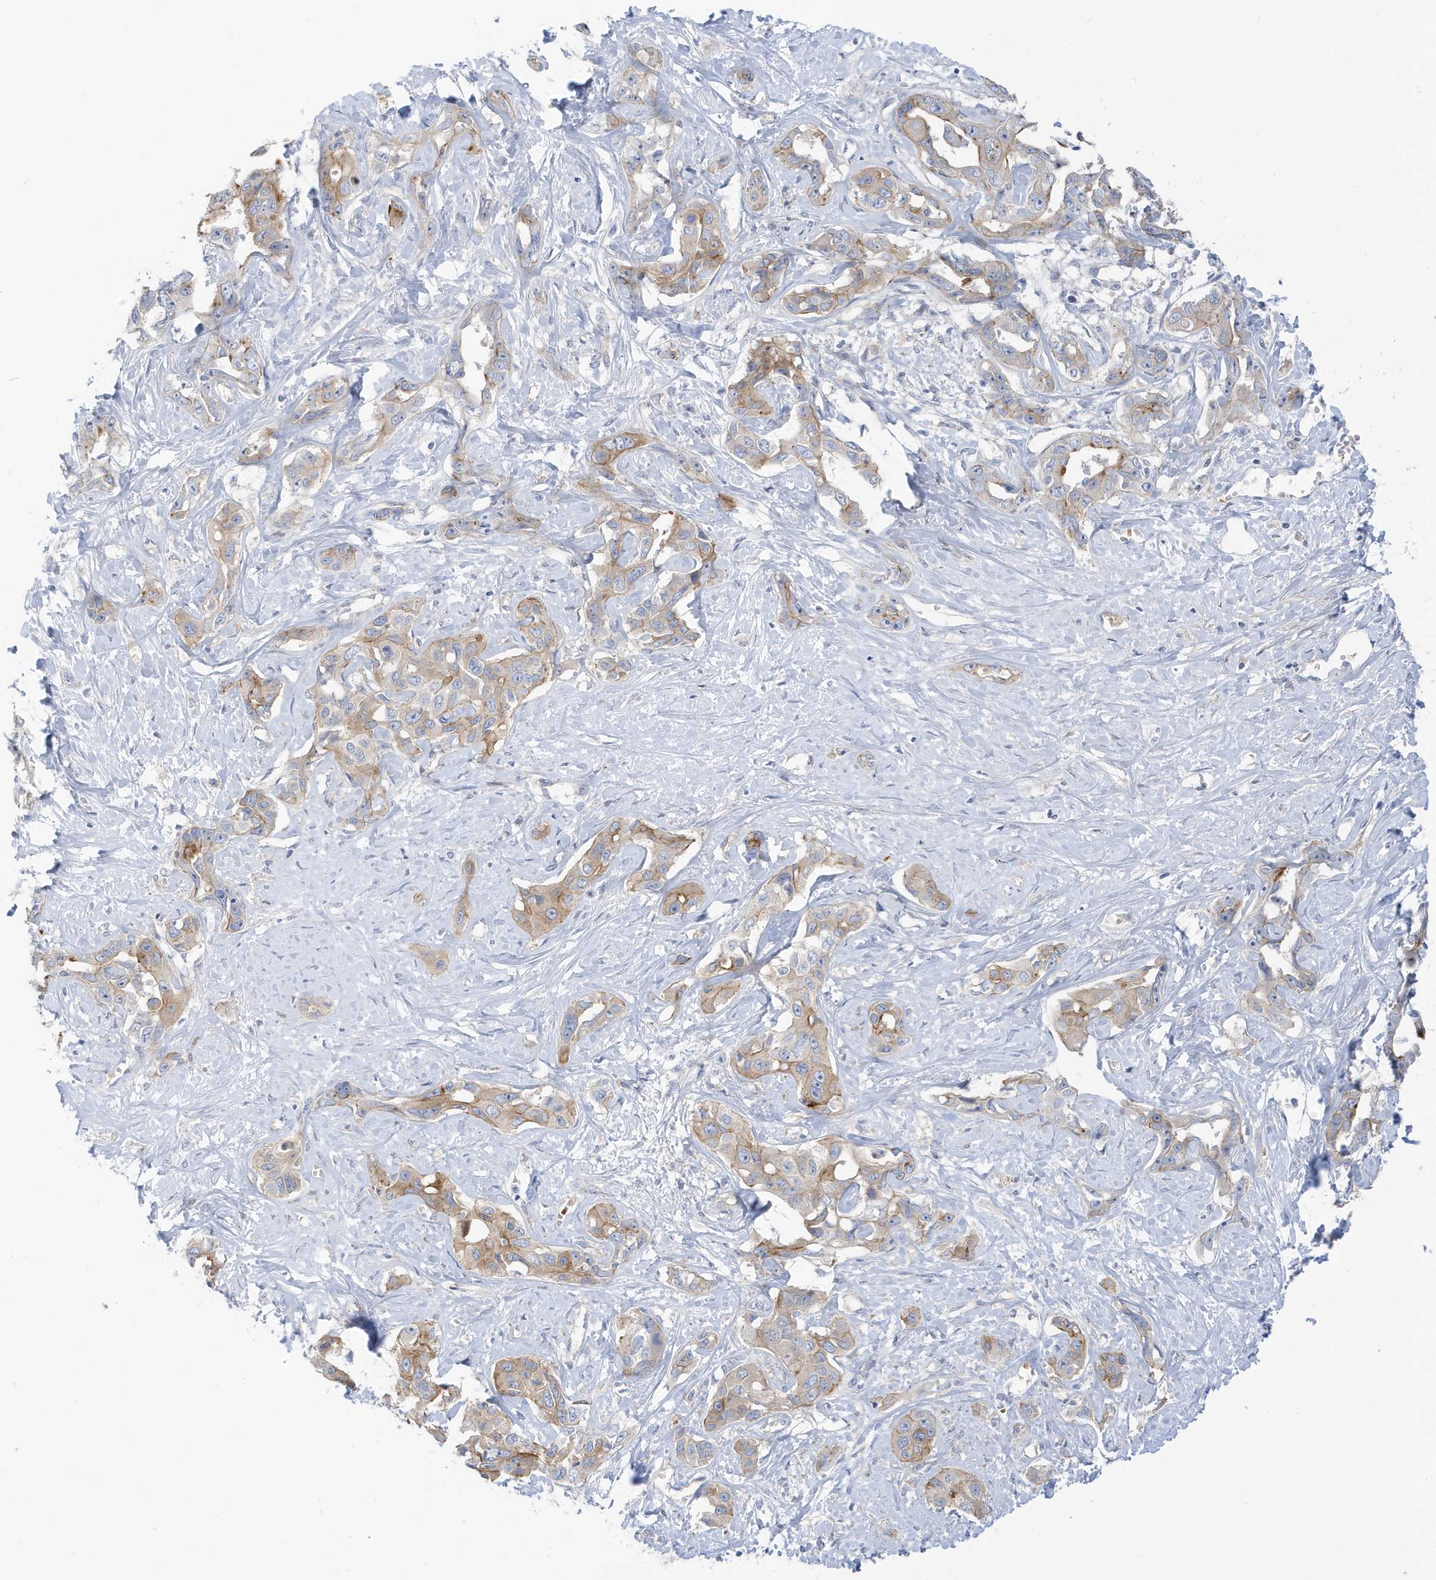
{"staining": {"intensity": "moderate", "quantity": "25%-75%", "location": "cytoplasmic/membranous"}, "tissue": "liver cancer", "cell_type": "Tumor cells", "image_type": "cancer", "snomed": [{"axis": "morphology", "description": "Cholangiocarcinoma"}, {"axis": "topography", "description": "Liver"}], "caption": "IHC photomicrograph of human cholangiocarcinoma (liver) stained for a protein (brown), which reveals medium levels of moderate cytoplasmic/membranous expression in approximately 25%-75% of tumor cells.", "gene": "ATP13A5", "patient": {"sex": "male", "age": 59}}